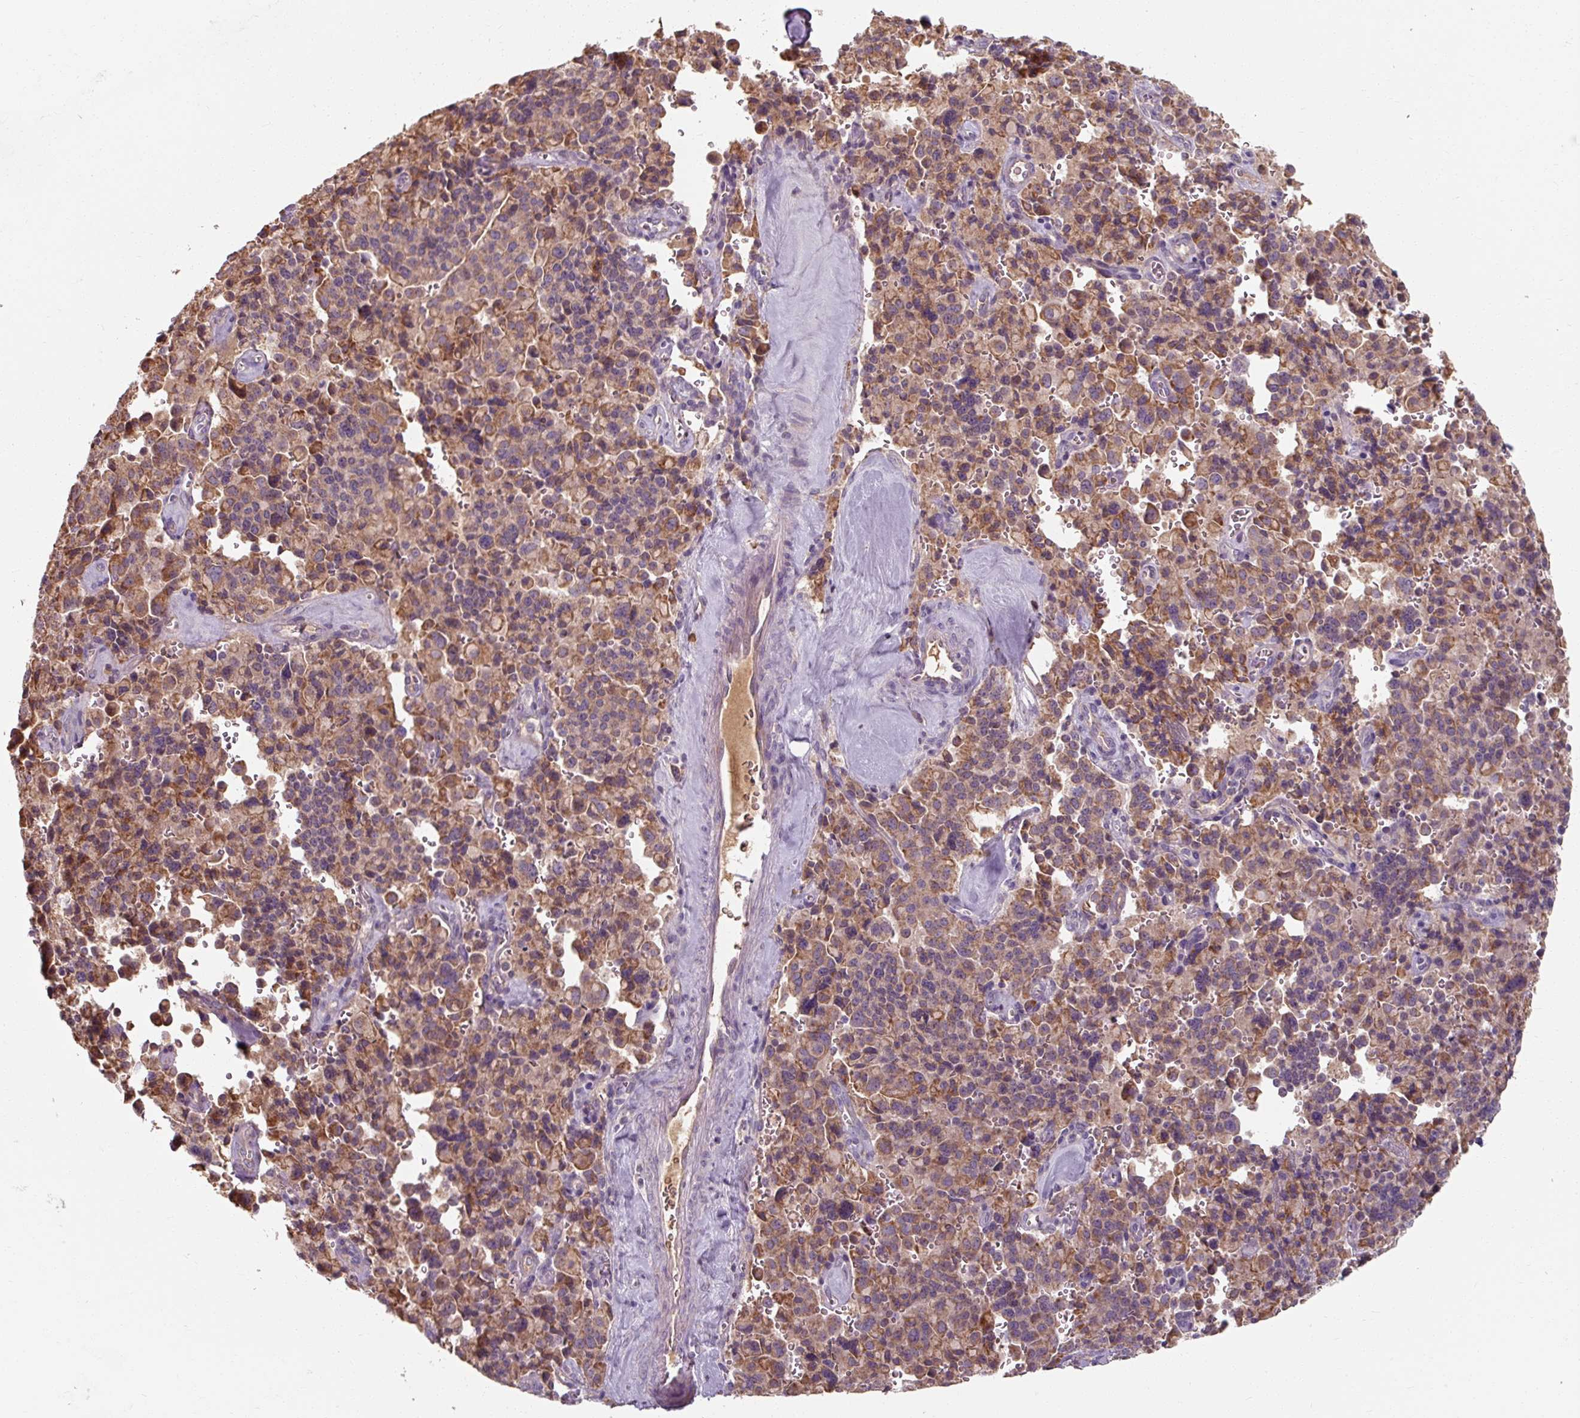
{"staining": {"intensity": "moderate", "quantity": ">75%", "location": "cytoplasmic/membranous"}, "tissue": "pancreatic cancer", "cell_type": "Tumor cells", "image_type": "cancer", "snomed": [{"axis": "morphology", "description": "Adenocarcinoma, NOS"}, {"axis": "topography", "description": "Pancreas"}], "caption": "Pancreatic adenocarcinoma stained with a brown dye exhibits moderate cytoplasmic/membranous positive expression in about >75% of tumor cells.", "gene": "TSEN54", "patient": {"sex": "male", "age": 65}}